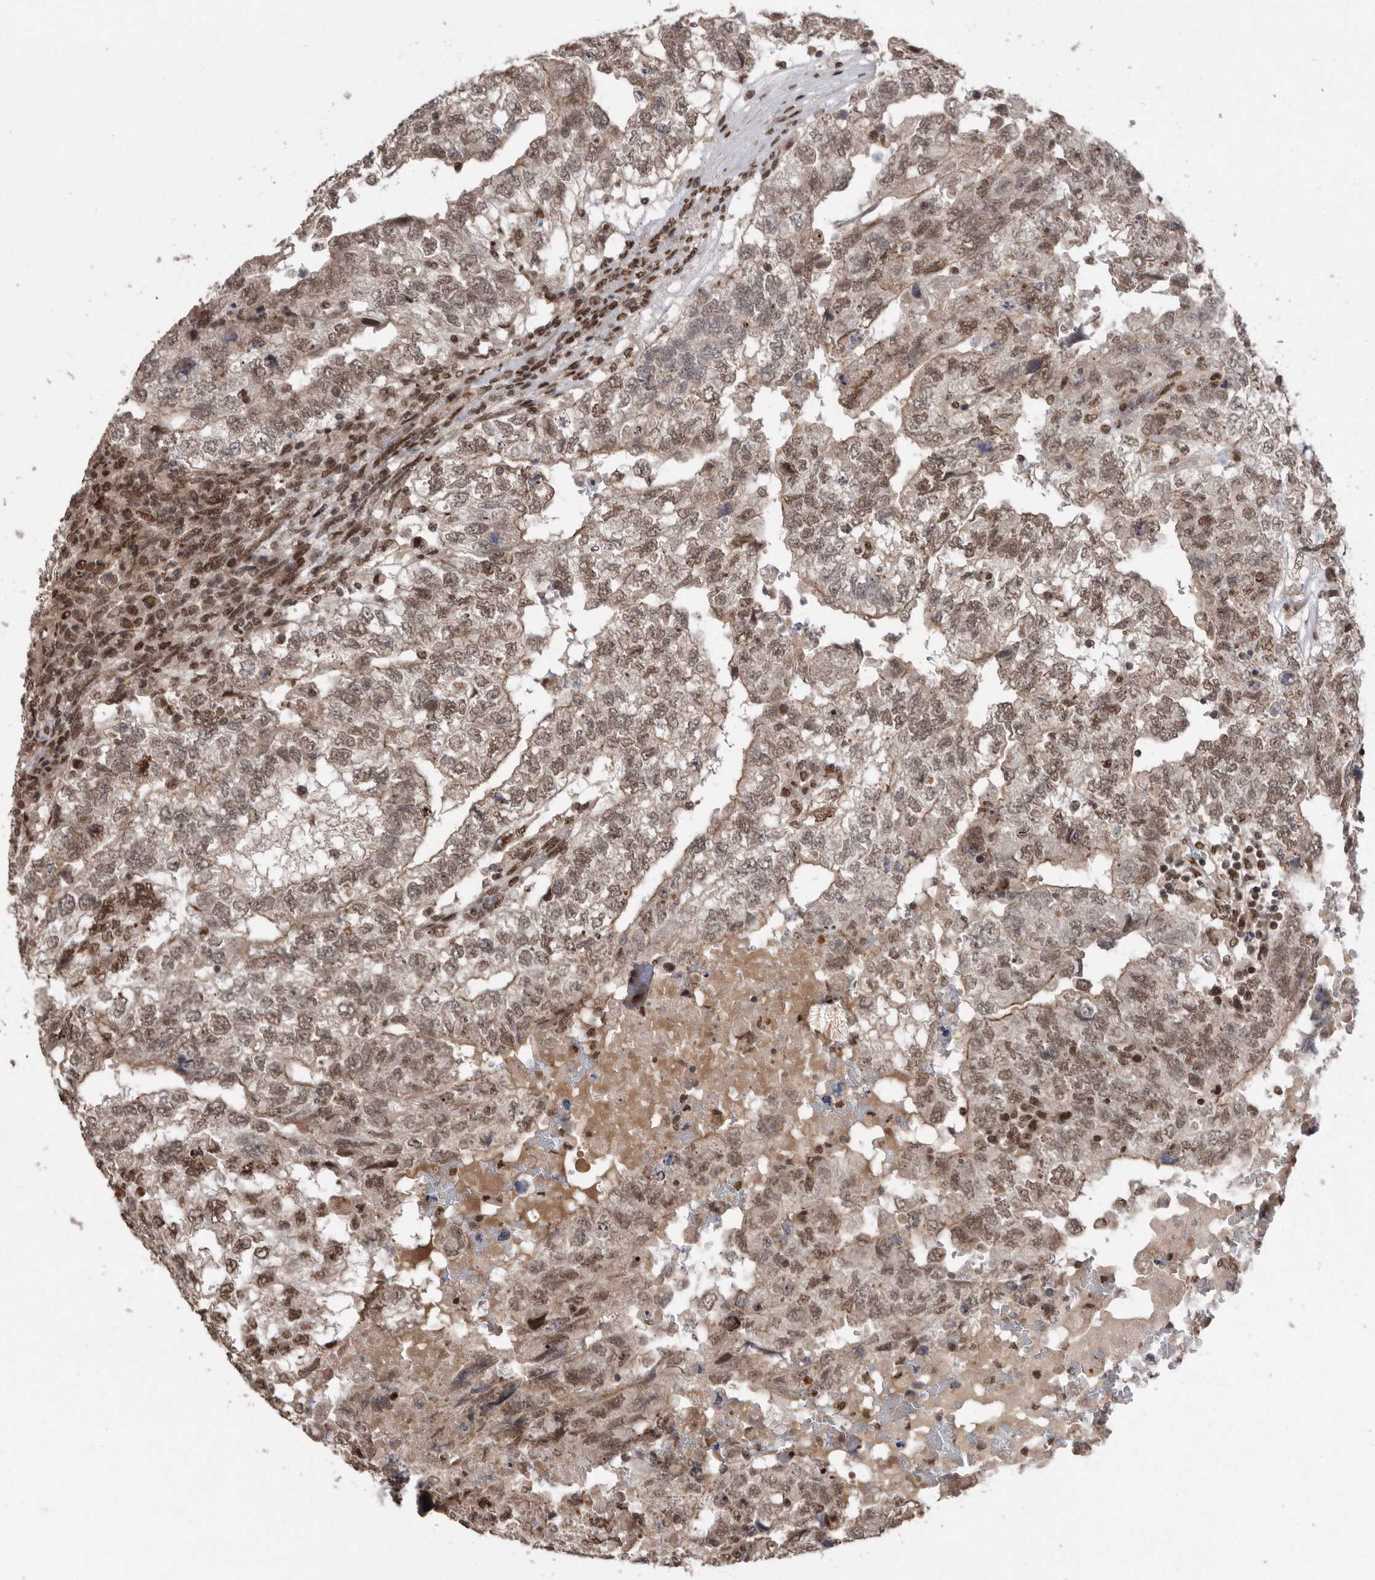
{"staining": {"intensity": "moderate", "quantity": ">75%", "location": "nuclear"}, "tissue": "testis cancer", "cell_type": "Tumor cells", "image_type": "cancer", "snomed": [{"axis": "morphology", "description": "Carcinoma, Embryonal, NOS"}, {"axis": "topography", "description": "Testis"}], "caption": "Immunohistochemistry micrograph of human testis embryonal carcinoma stained for a protein (brown), which shows medium levels of moderate nuclear staining in approximately >75% of tumor cells.", "gene": "TDRD3", "patient": {"sex": "male", "age": 36}}